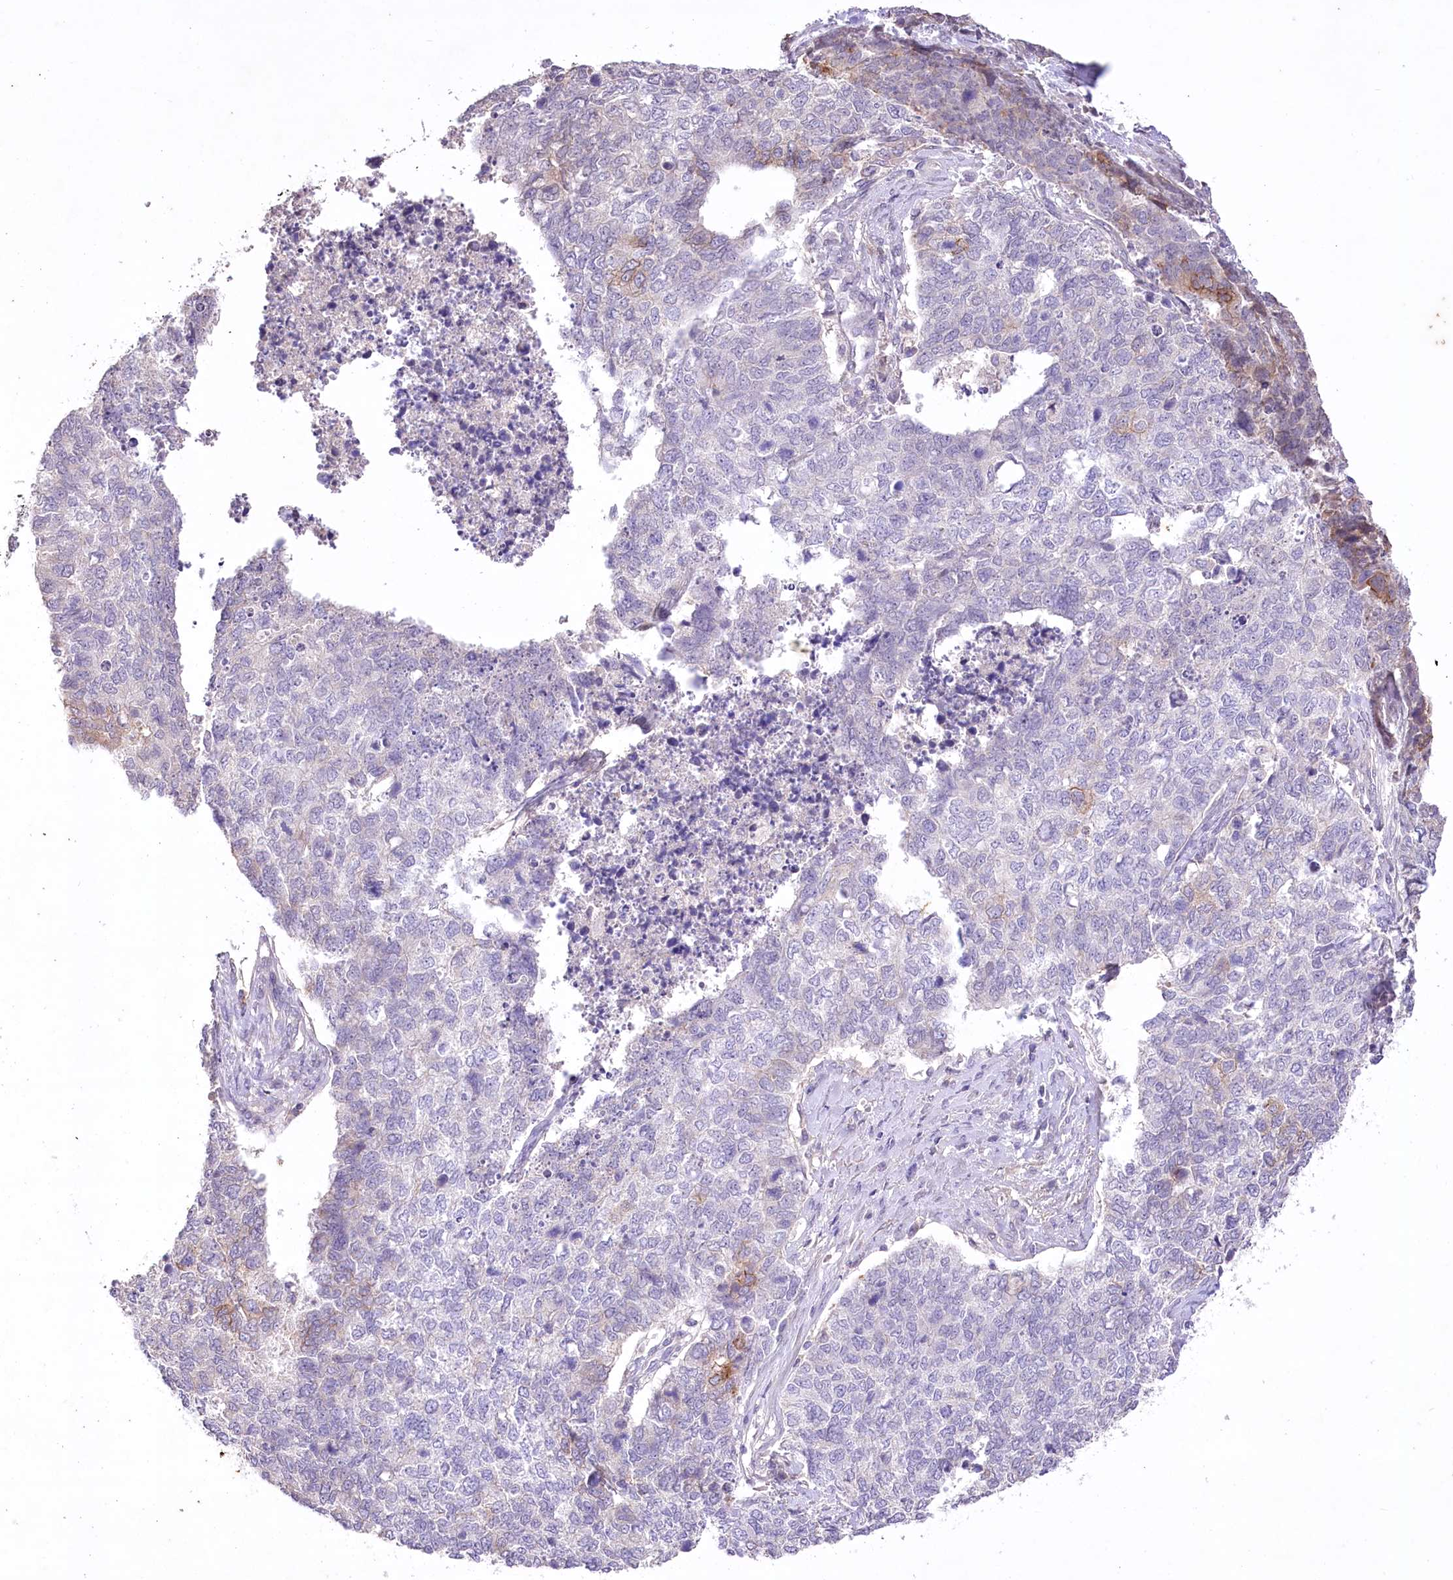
{"staining": {"intensity": "negative", "quantity": "none", "location": "none"}, "tissue": "cervical cancer", "cell_type": "Tumor cells", "image_type": "cancer", "snomed": [{"axis": "morphology", "description": "Squamous cell carcinoma, NOS"}, {"axis": "topography", "description": "Cervix"}], "caption": "Photomicrograph shows no significant protein staining in tumor cells of cervical cancer (squamous cell carcinoma).", "gene": "ENPP1", "patient": {"sex": "female", "age": 63}}